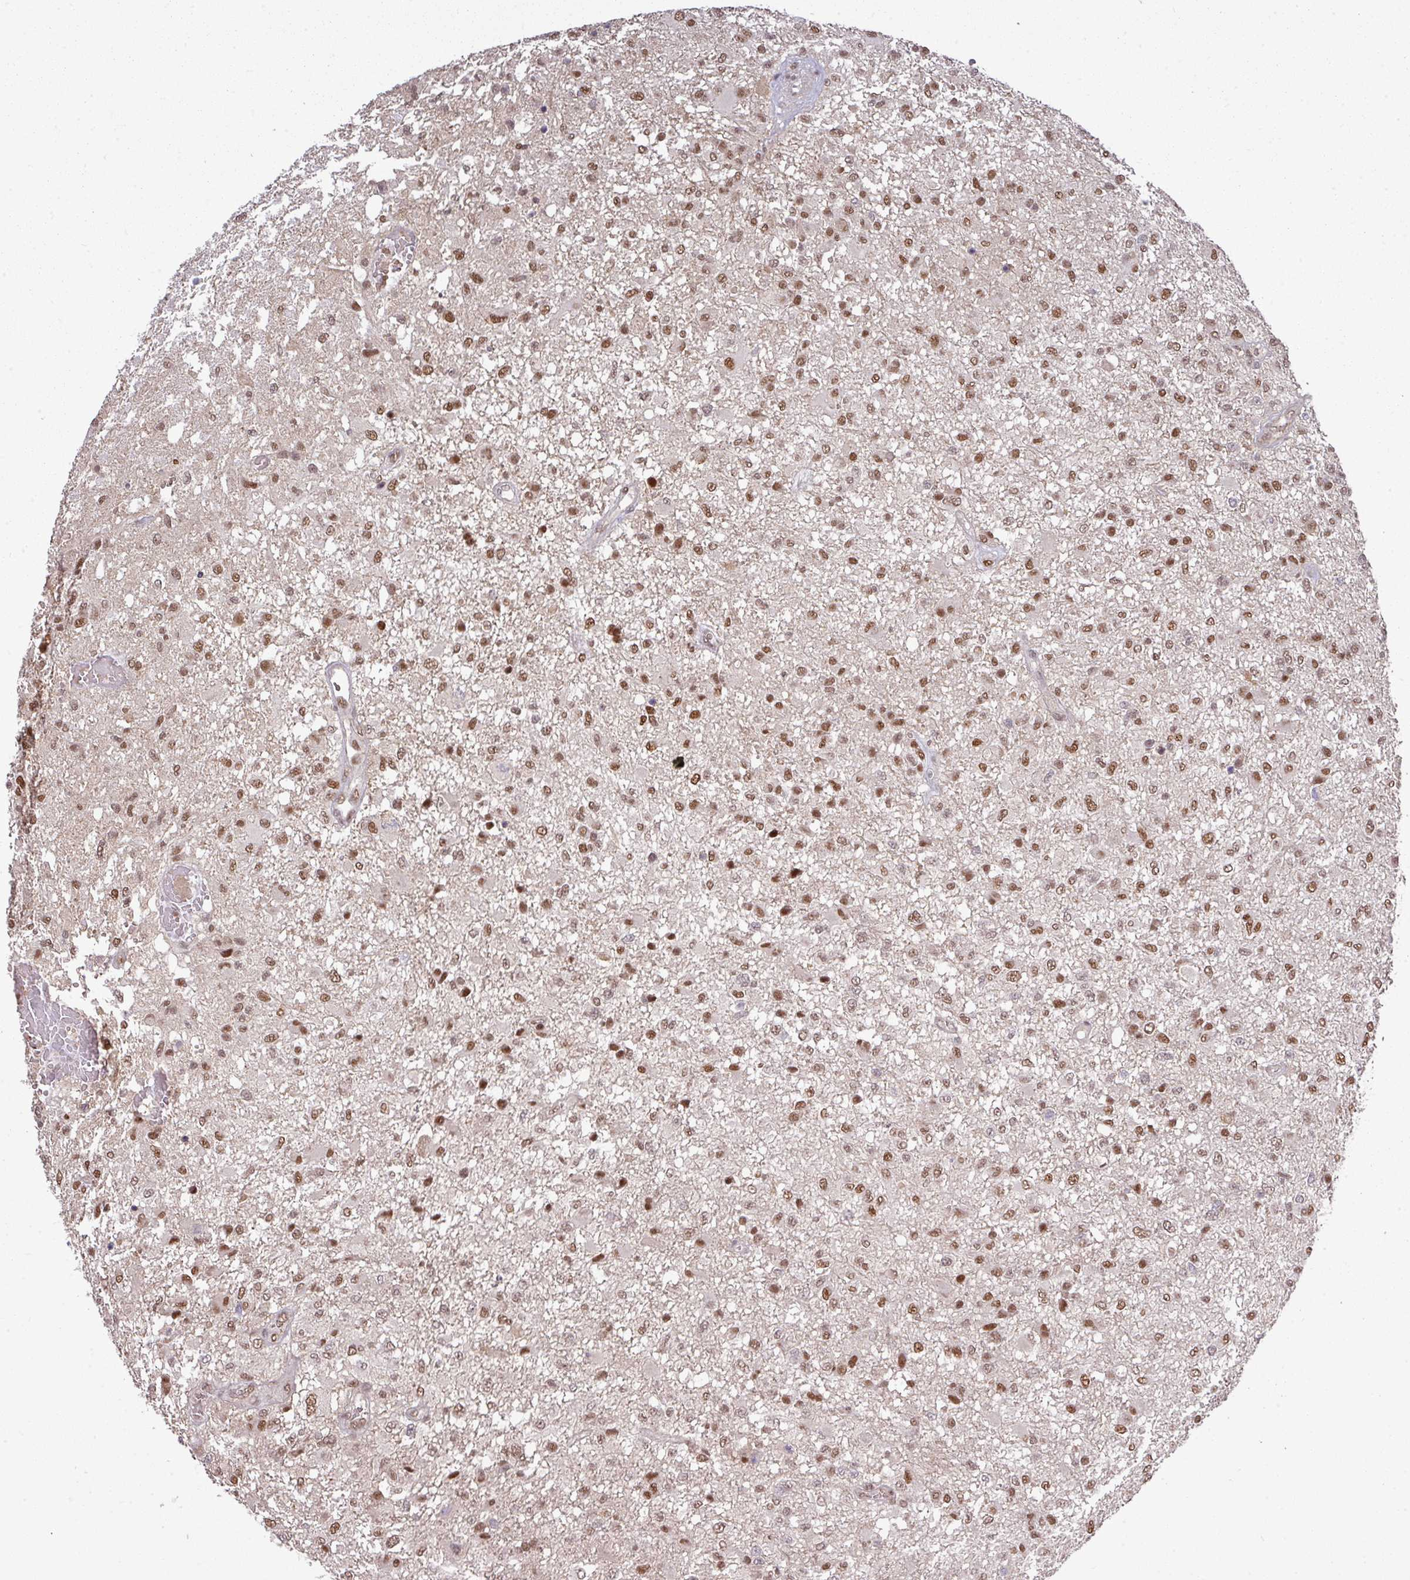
{"staining": {"intensity": "moderate", "quantity": ">75%", "location": "nuclear"}, "tissue": "glioma", "cell_type": "Tumor cells", "image_type": "cancer", "snomed": [{"axis": "morphology", "description": "Glioma, malignant, High grade"}, {"axis": "topography", "description": "Brain"}], "caption": "Human high-grade glioma (malignant) stained for a protein (brown) exhibits moderate nuclear positive expression in approximately >75% of tumor cells.", "gene": "CIC", "patient": {"sex": "female", "age": 74}}